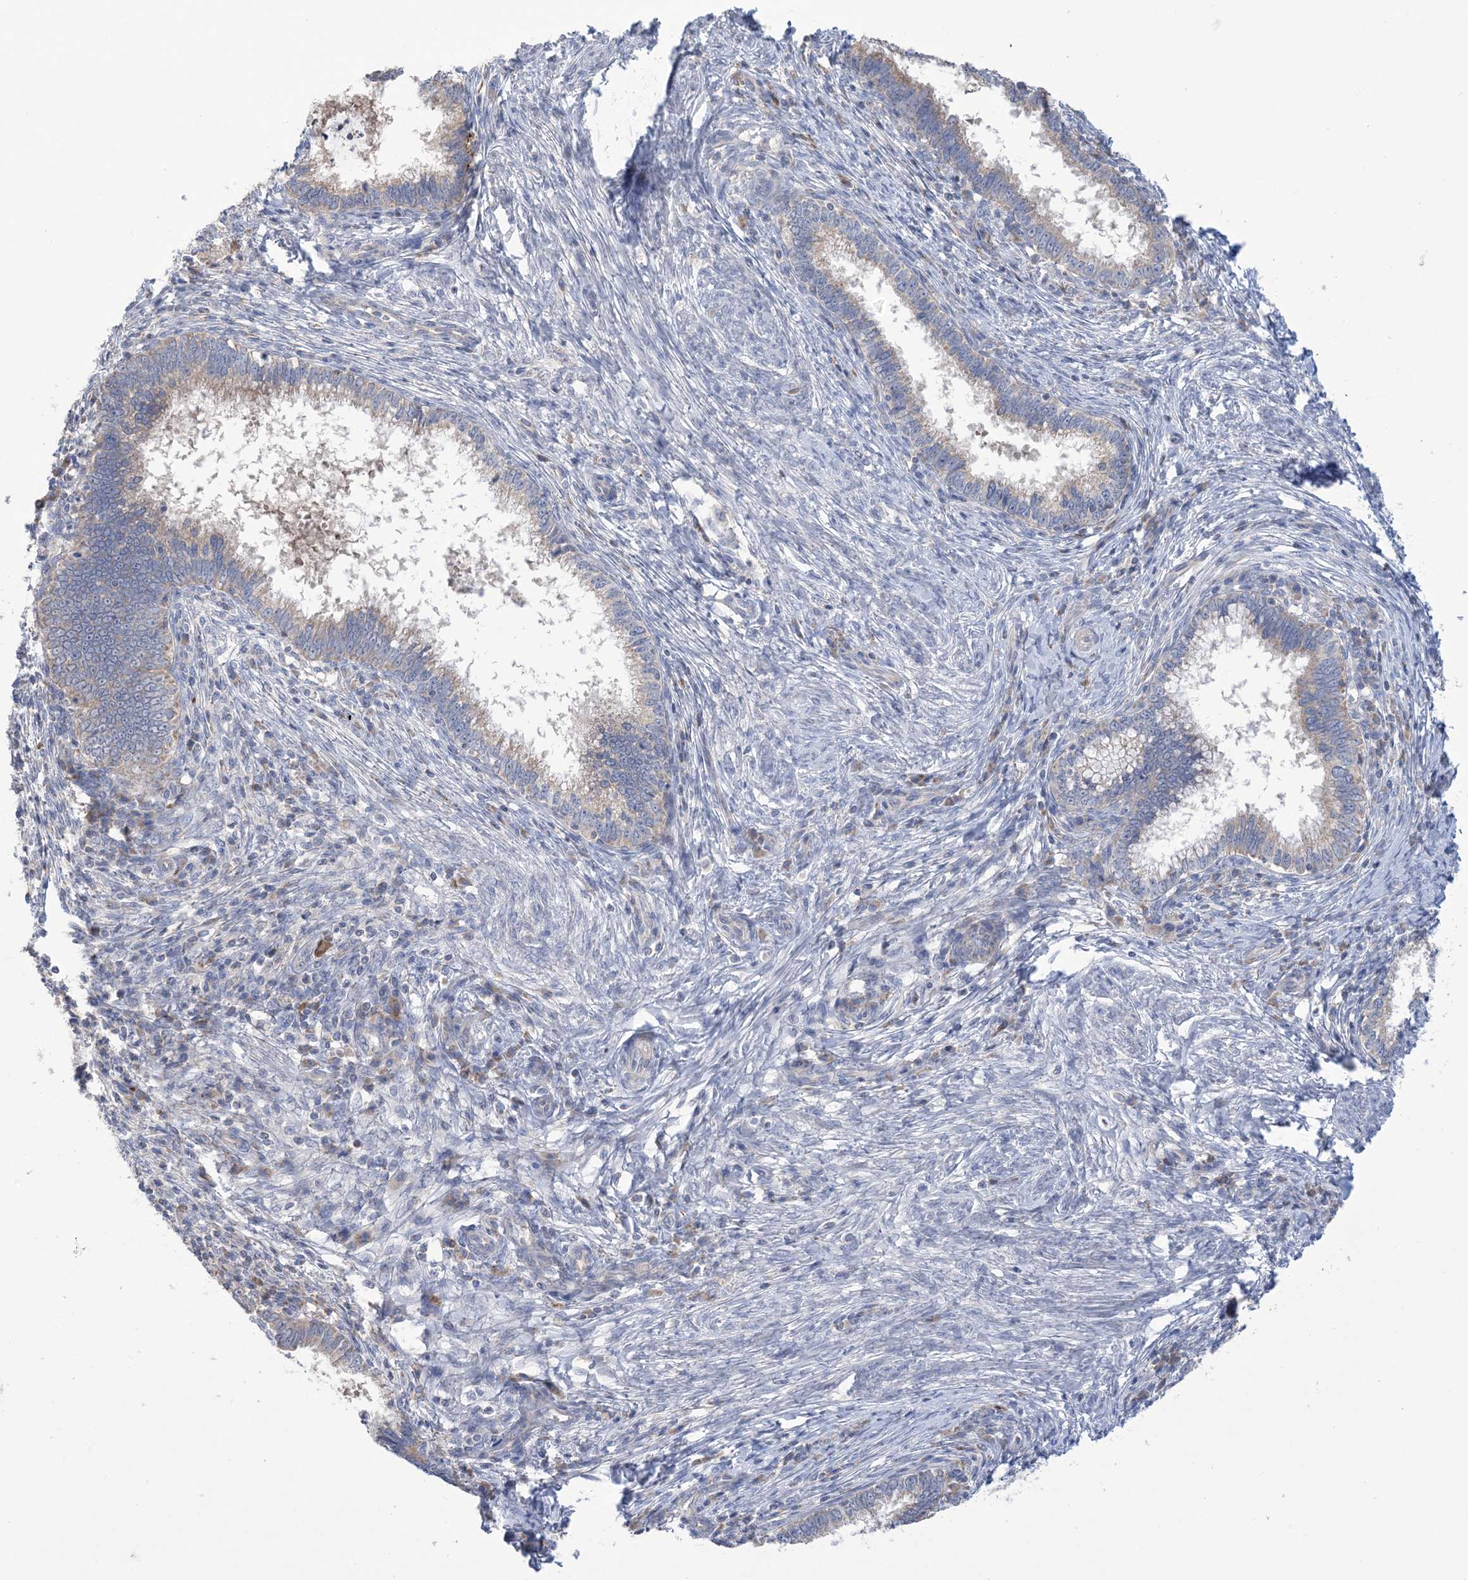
{"staining": {"intensity": "weak", "quantity": "<25%", "location": "cytoplasmic/membranous"}, "tissue": "cervical cancer", "cell_type": "Tumor cells", "image_type": "cancer", "snomed": [{"axis": "morphology", "description": "Adenocarcinoma, NOS"}, {"axis": "topography", "description": "Cervix"}], "caption": "Immunohistochemistry (IHC) photomicrograph of neoplastic tissue: human cervical cancer (adenocarcinoma) stained with DAB (3,3'-diaminobenzidine) demonstrates no significant protein staining in tumor cells.", "gene": "CLEC16A", "patient": {"sex": "female", "age": 36}}